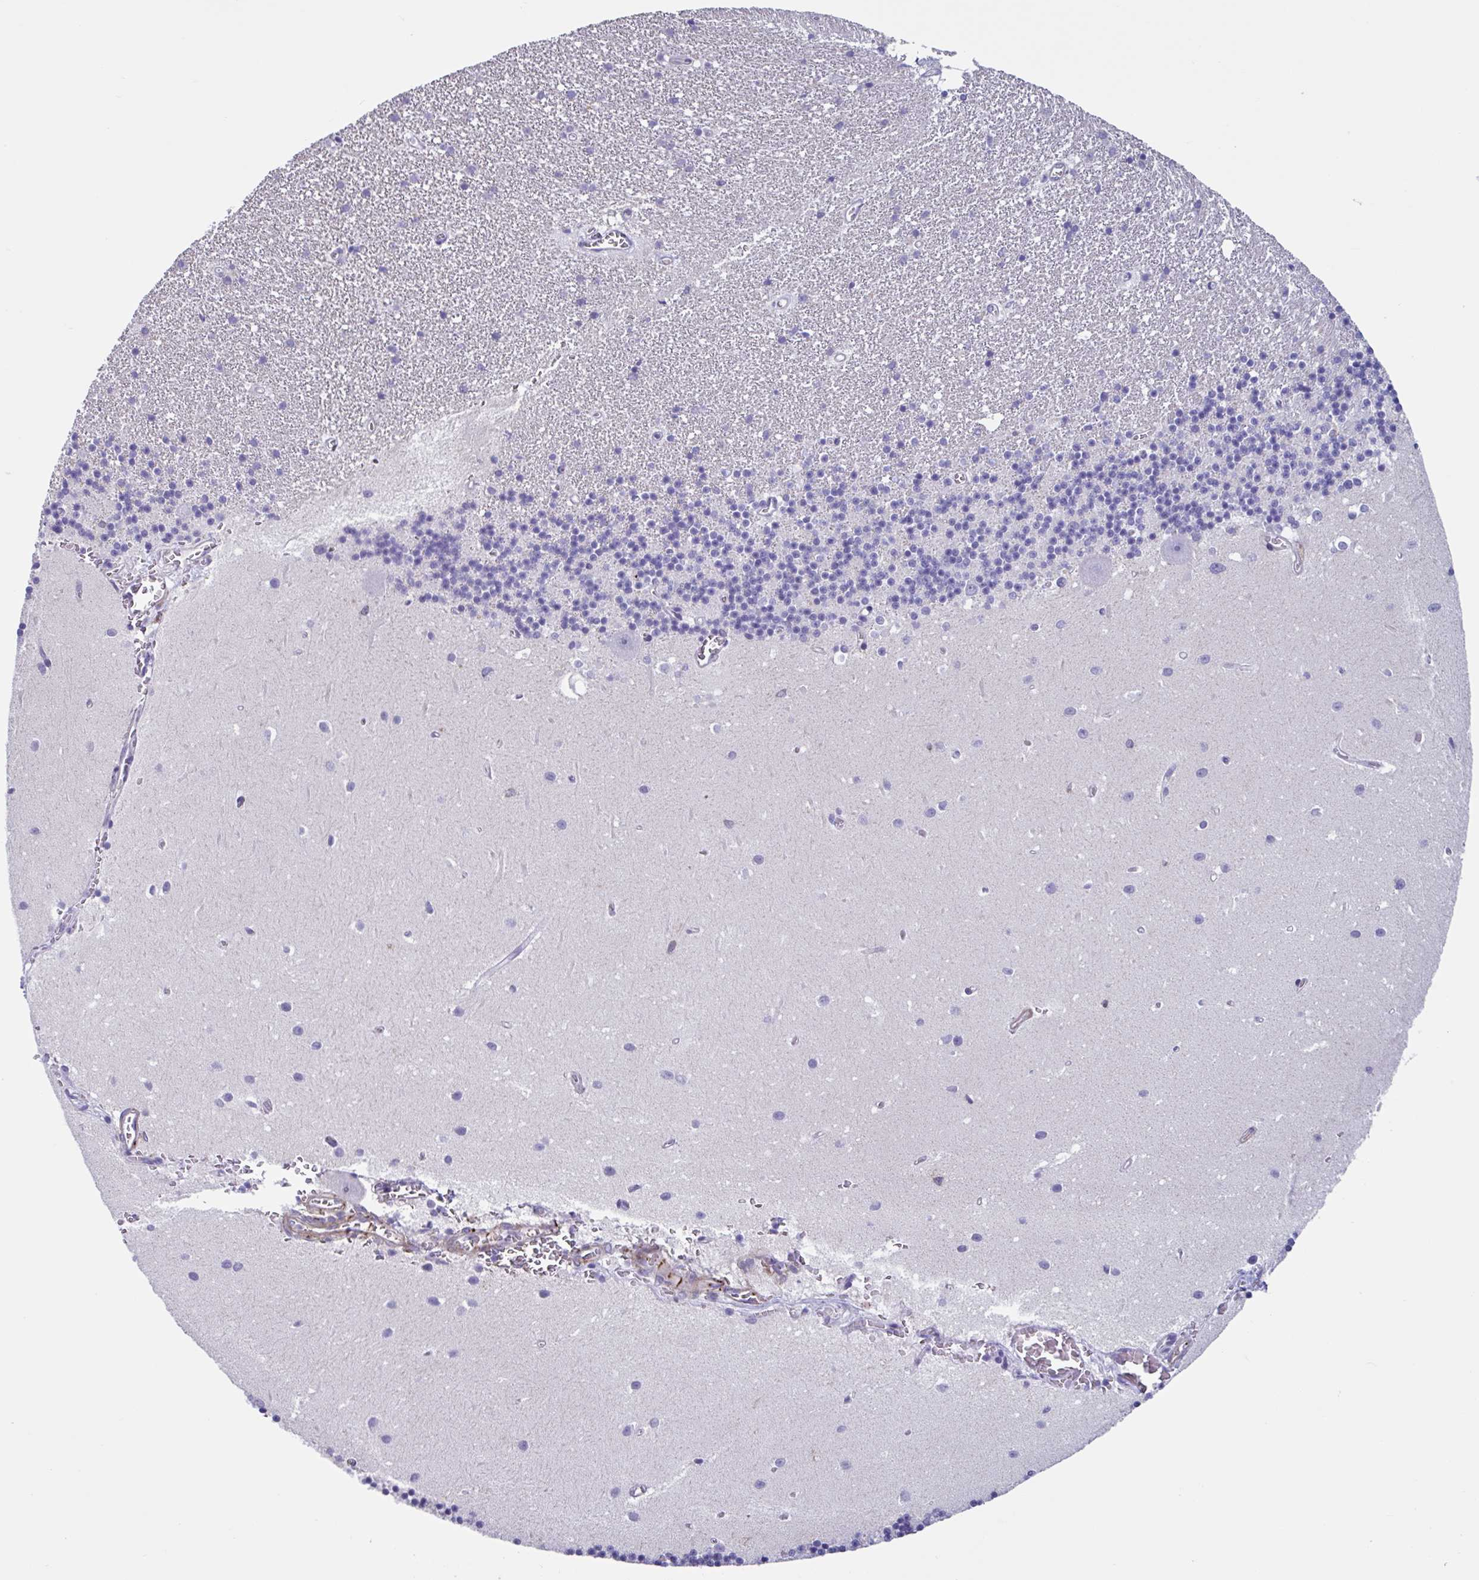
{"staining": {"intensity": "negative", "quantity": "none", "location": "none"}, "tissue": "cerebellum", "cell_type": "Cells in granular layer", "image_type": "normal", "snomed": [{"axis": "morphology", "description": "Normal tissue, NOS"}, {"axis": "topography", "description": "Cerebellum"}], "caption": "The immunohistochemistry (IHC) micrograph has no significant positivity in cells in granular layer of cerebellum. The staining is performed using DAB (3,3'-diaminobenzidine) brown chromogen with nuclei counter-stained in using hematoxylin.", "gene": "LPIN3", "patient": {"sex": "male", "age": 54}}